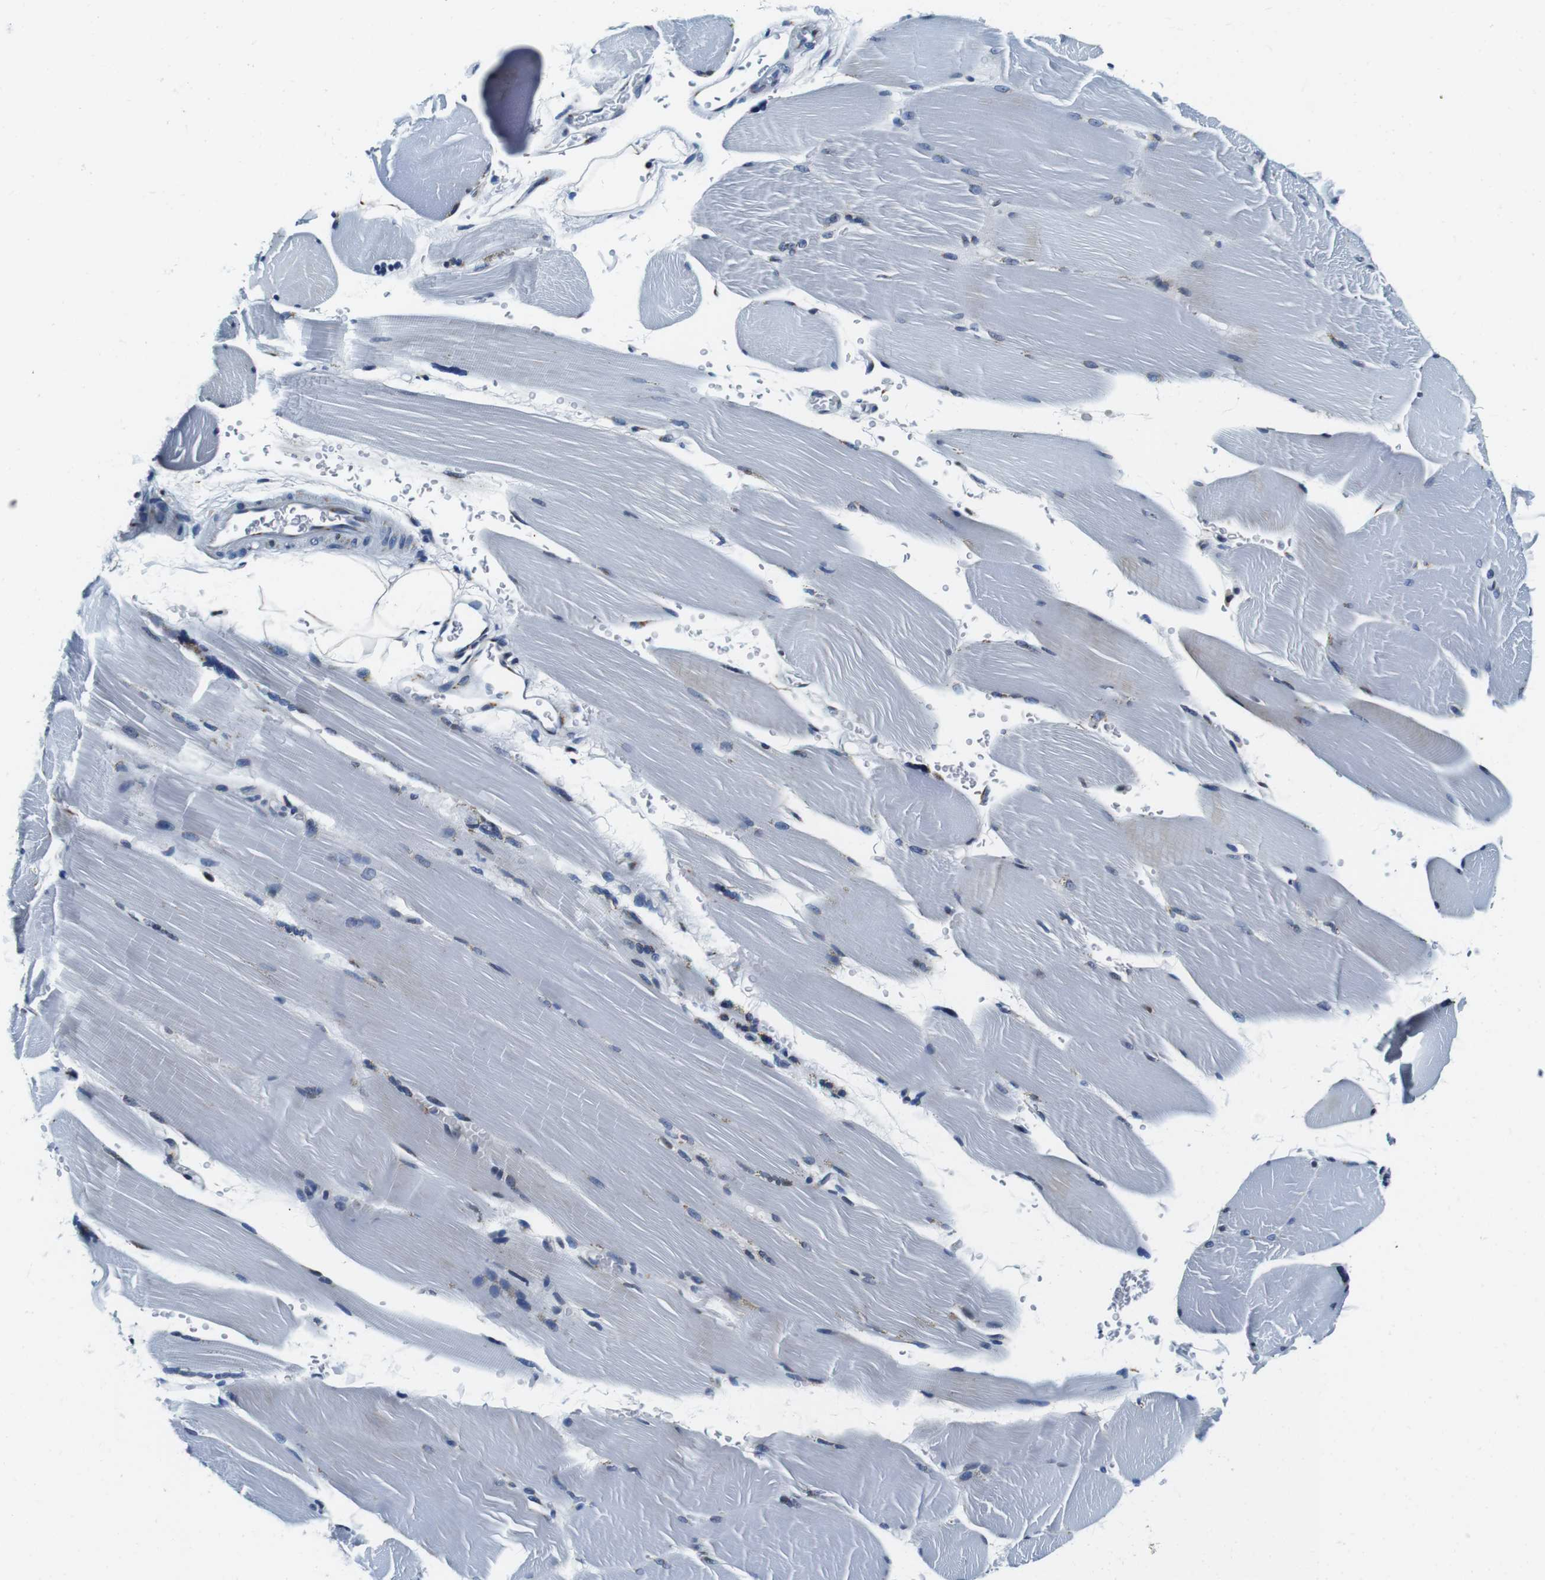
{"staining": {"intensity": "weak", "quantity": "<25%", "location": "cytoplasmic/membranous"}, "tissue": "skeletal muscle", "cell_type": "Myocytes", "image_type": "normal", "snomed": [{"axis": "morphology", "description": "Normal tissue, NOS"}, {"axis": "topography", "description": "Skin"}, {"axis": "topography", "description": "Skeletal muscle"}], "caption": "DAB (3,3'-diaminobenzidine) immunohistochemical staining of normal skeletal muscle exhibits no significant expression in myocytes. (DAB (3,3'-diaminobenzidine) IHC visualized using brightfield microscopy, high magnification).", "gene": "FAR2", "patient": {"sex": "male", "age": 83}}